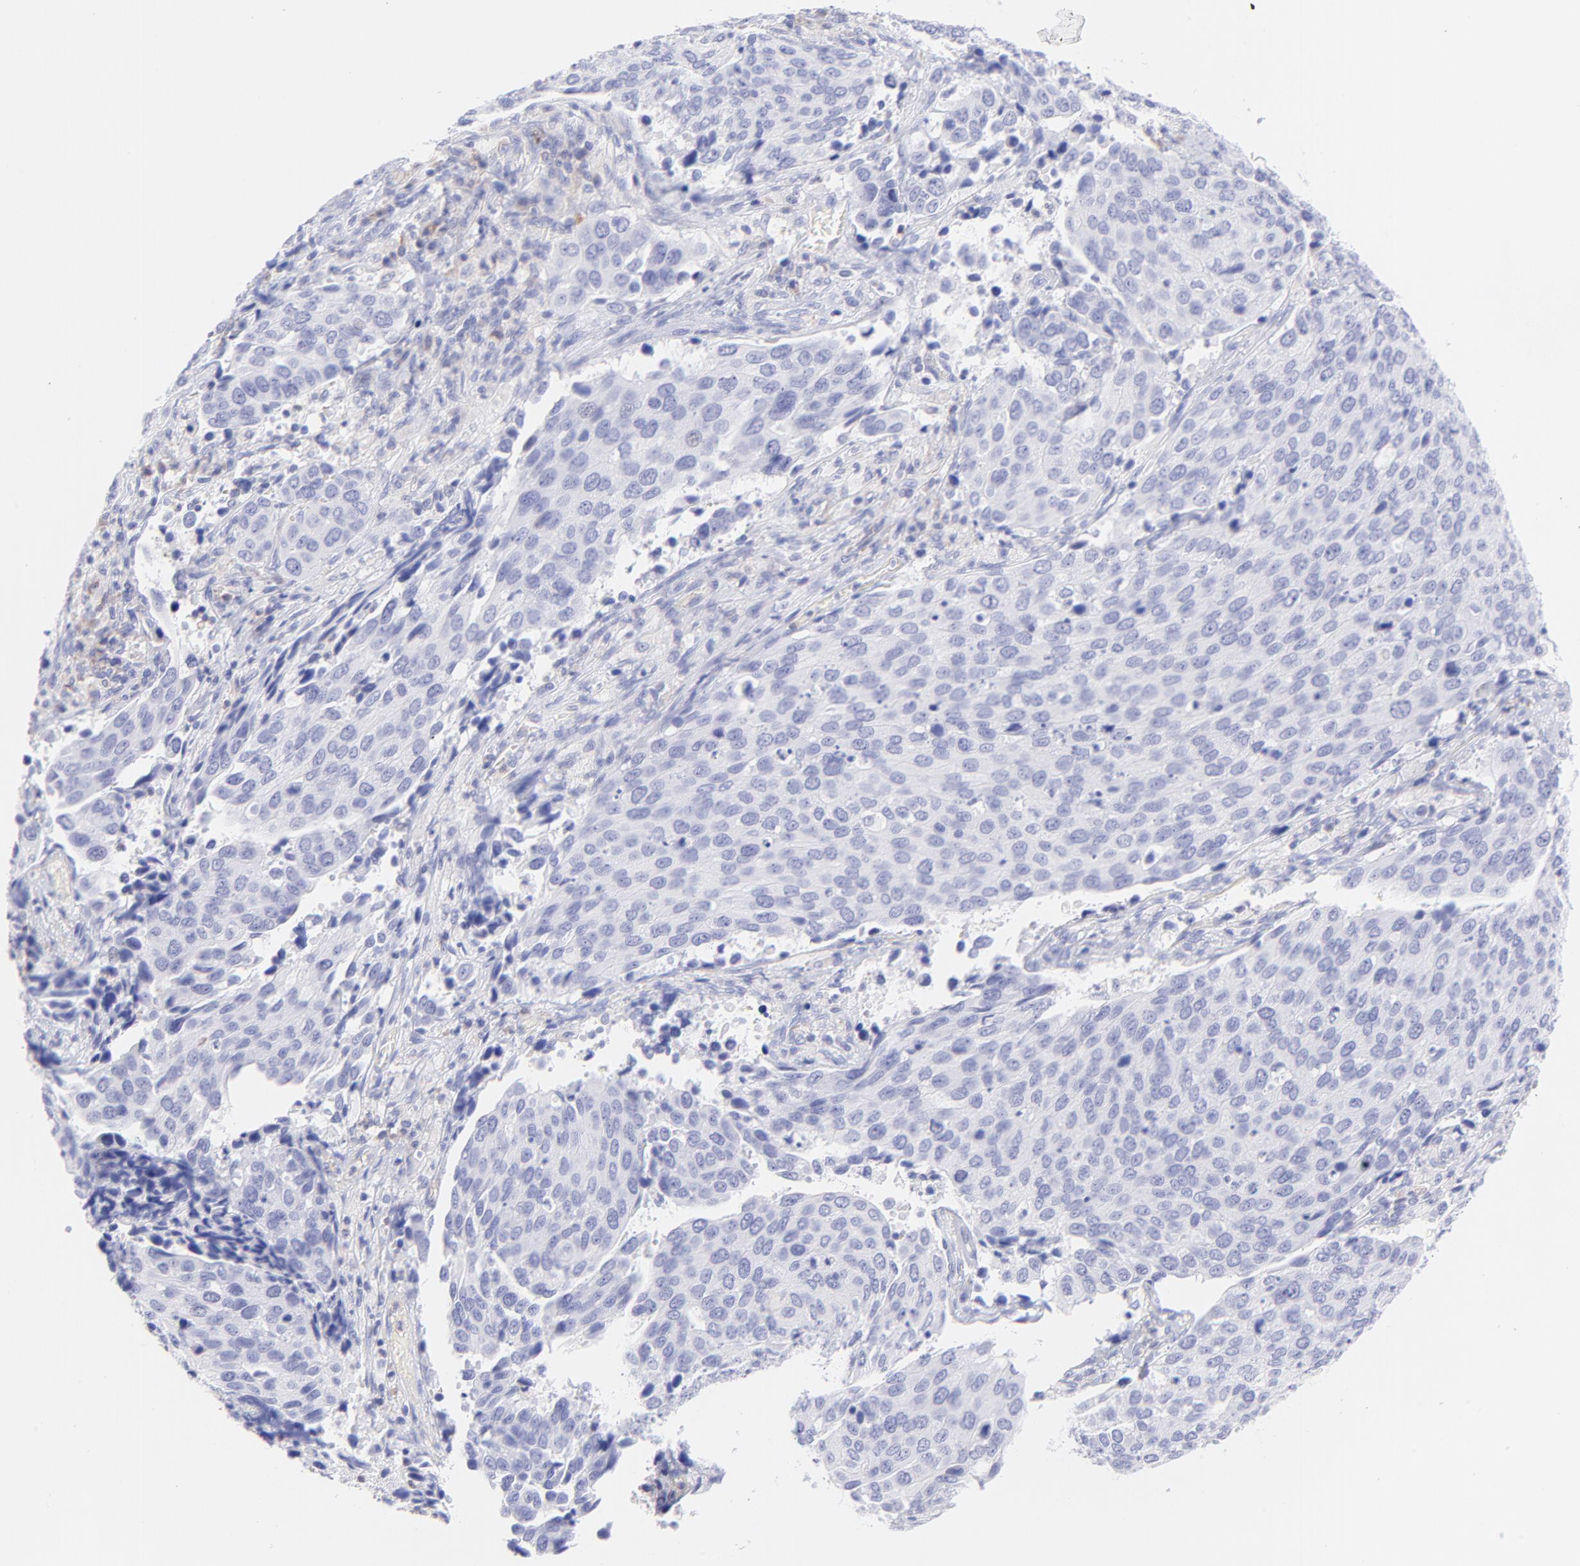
{"staining": {"intensity": "negative", "quantity": "none", "location": "none"}, "tissue": "cervical cancer", "cell_type": "Tumor cells", "image_type": "cancer", "snomed": [{"axis": "morphology", "description": "Squamous cell carcinoma, NOS"}, {"axis": "topography", "description": "Cervix"}], "caption": "Tumor cells are negative for protein expression in human cervical cancer. The staining is performed using DAB (3,3'-diaminobenzidine) brown chromogen with nuclei counter-stained in using hematoxylin.", "gene": "IRAG2", "patient": {"sex": "female", "age": 54}}